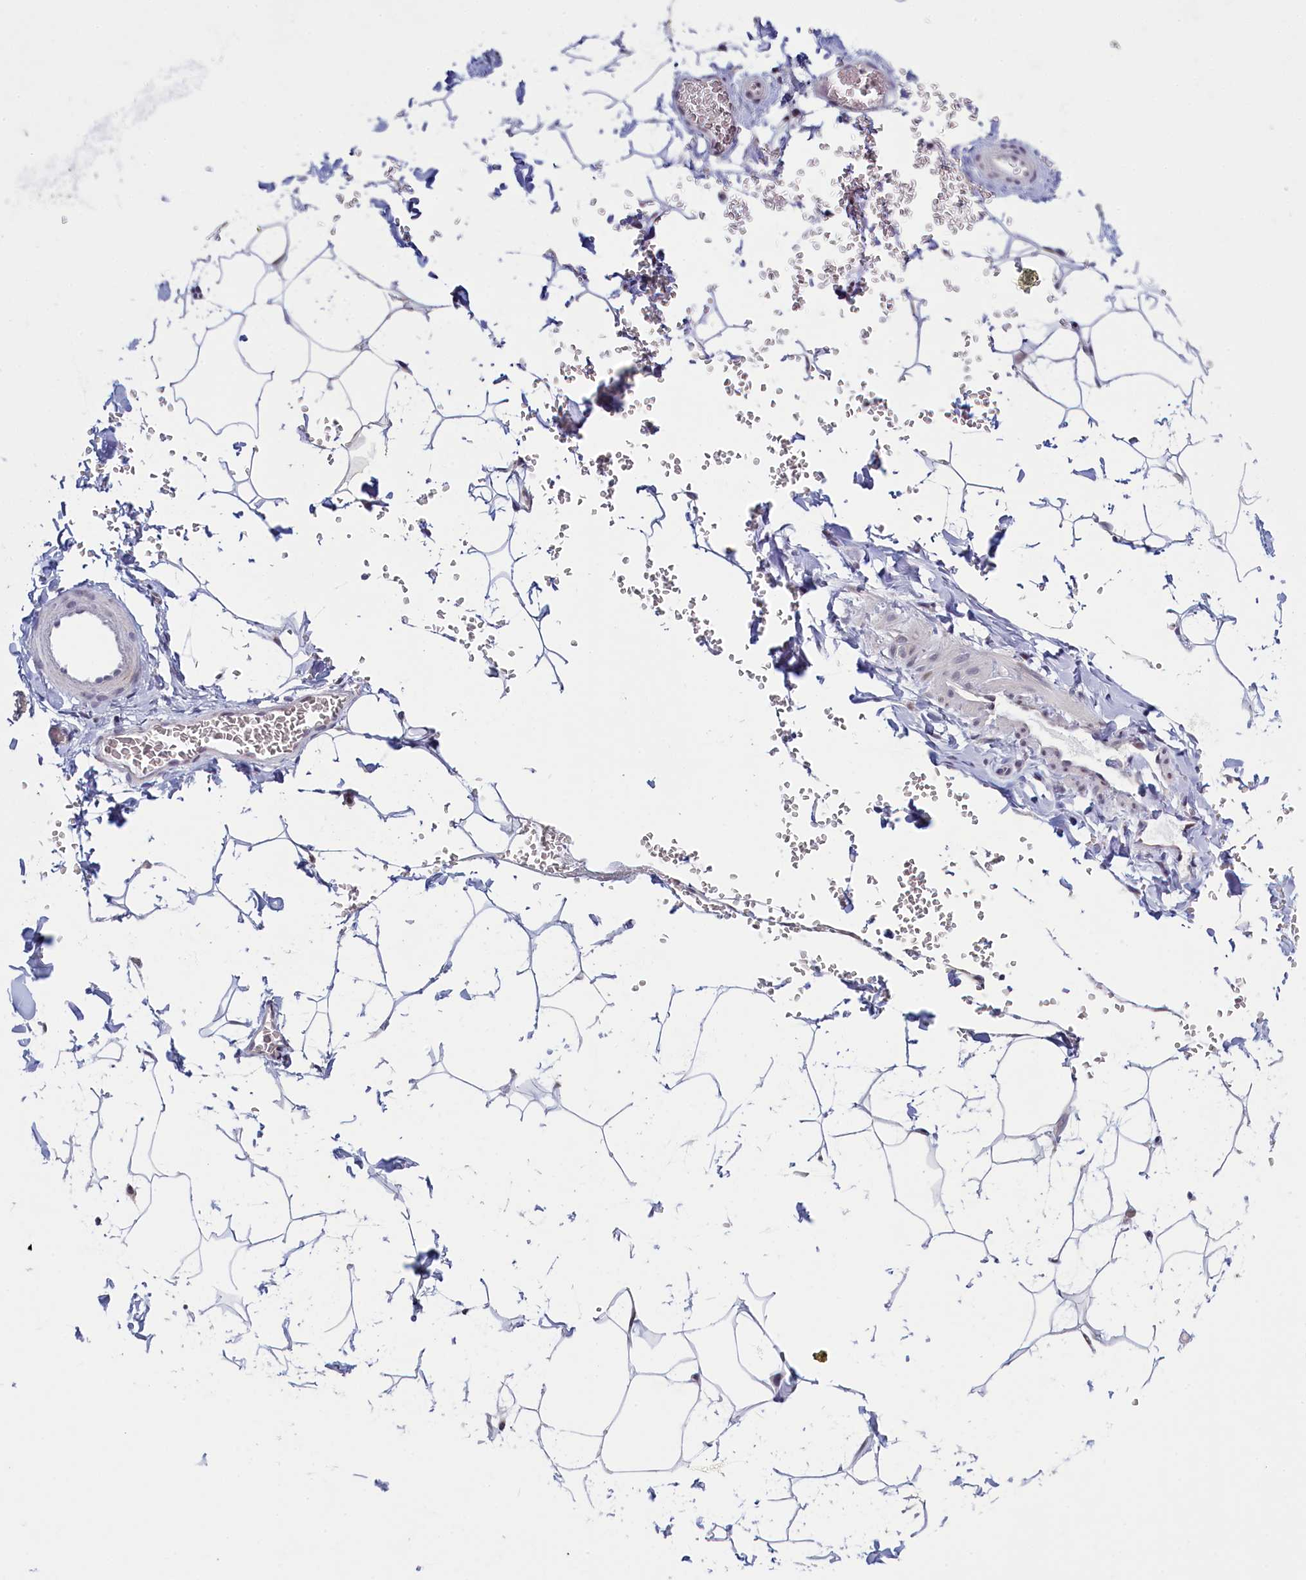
{"staining": {"intensity": "negative", "quantity": "none", "location": "none"}, "tissue": "adipose tissue", "cell_type": "Adipocytes", "image_type": "normal", "snomed": [{"axis": "morphology", "description": "Normal tissue, NOS"}, {"axis": "topography", "description": "Gallbladder"}, {"axis": "topography", "description": "Peripheral nerve tissue"}], "caption": "Immunohistochemical staining of normal adipose tissue reveals no significant staining in adipocytes. The staining is performed using DAB brown chromogen with nuclei counter-stained in using hematoxylin.", "gene": "ATF7IP2", "patient": {"sex": "male", "age": 38}}